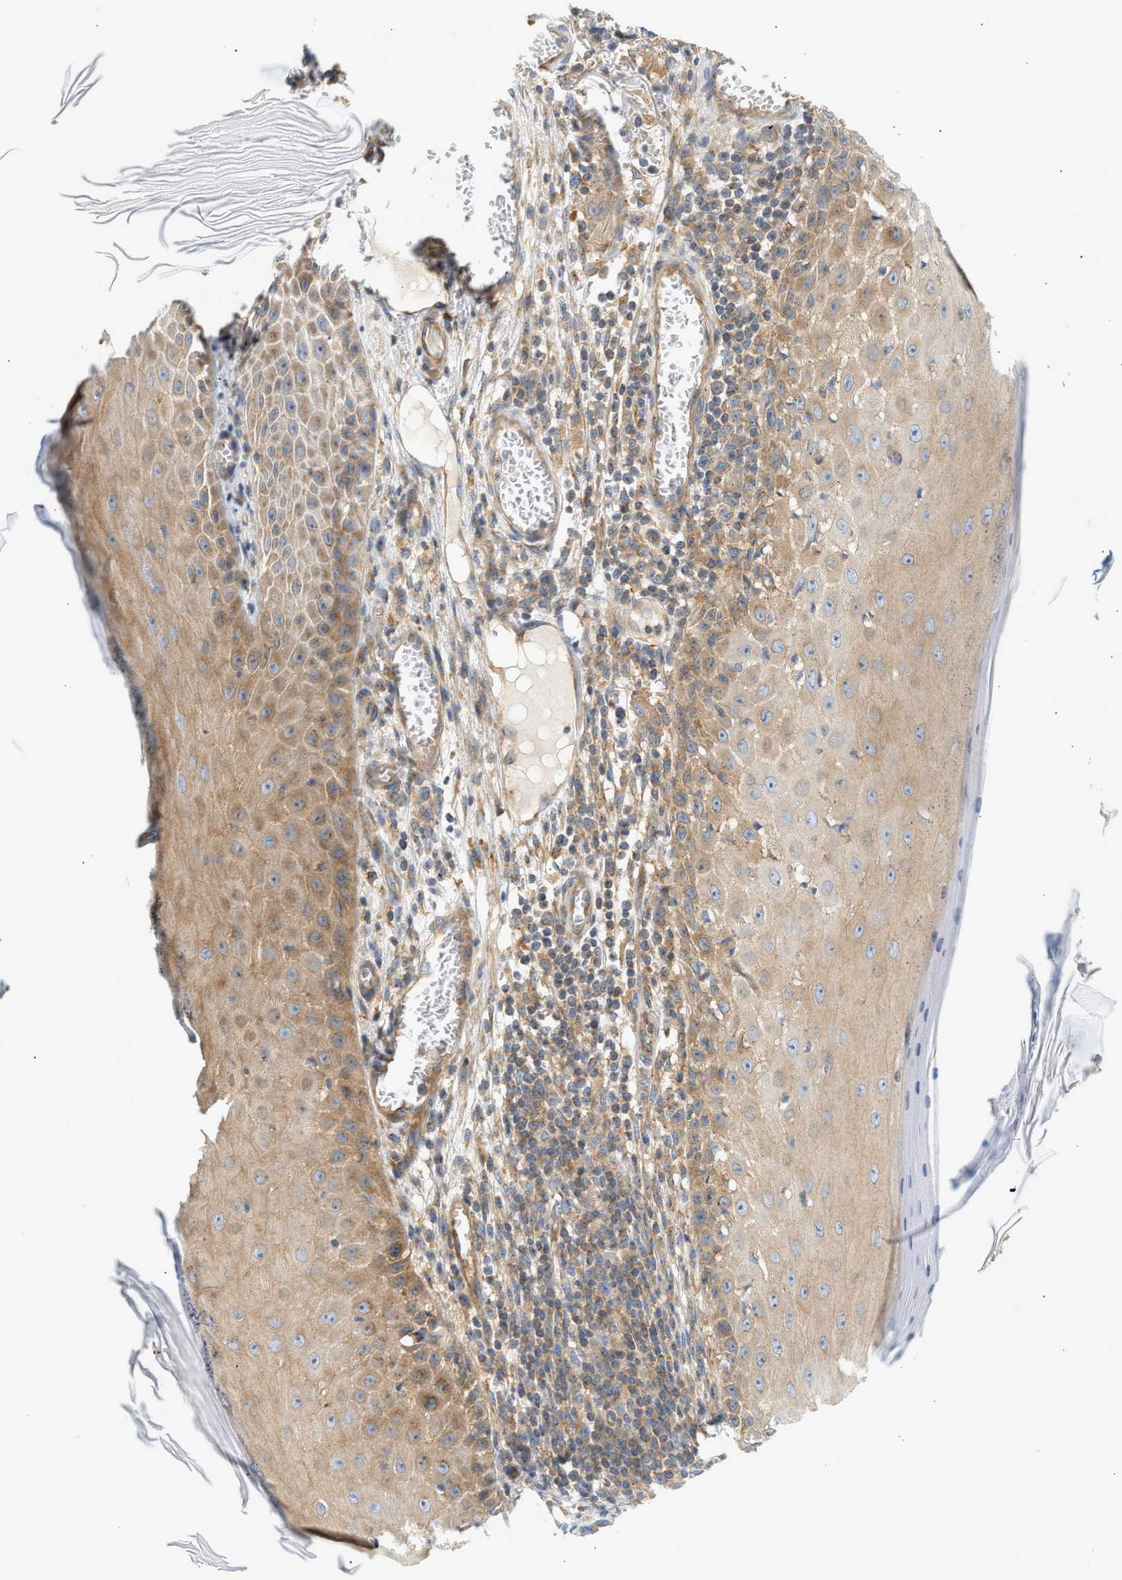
{"staining": {"intensity": "moderate", "quantity": ">75%", "location": "cytoplasmic/membranous"}, "tissue": "skin cancer", "cell_type": "Tumor cells", "image_type": "cancer", "snomed": [{"axis": "morphology", "description": "Squamous cell carcinoma, NOS"}, {"axis": "topography", "description": "Skin"}], "caption": "IHC of skin squamous cell carcinoma shows medium levels of moderate cytoplasmic/membranous positivity in about >75% of tumor cells.", "gene": "PAFAH1B1", "patient": {"sex": "female", "age": 73}}